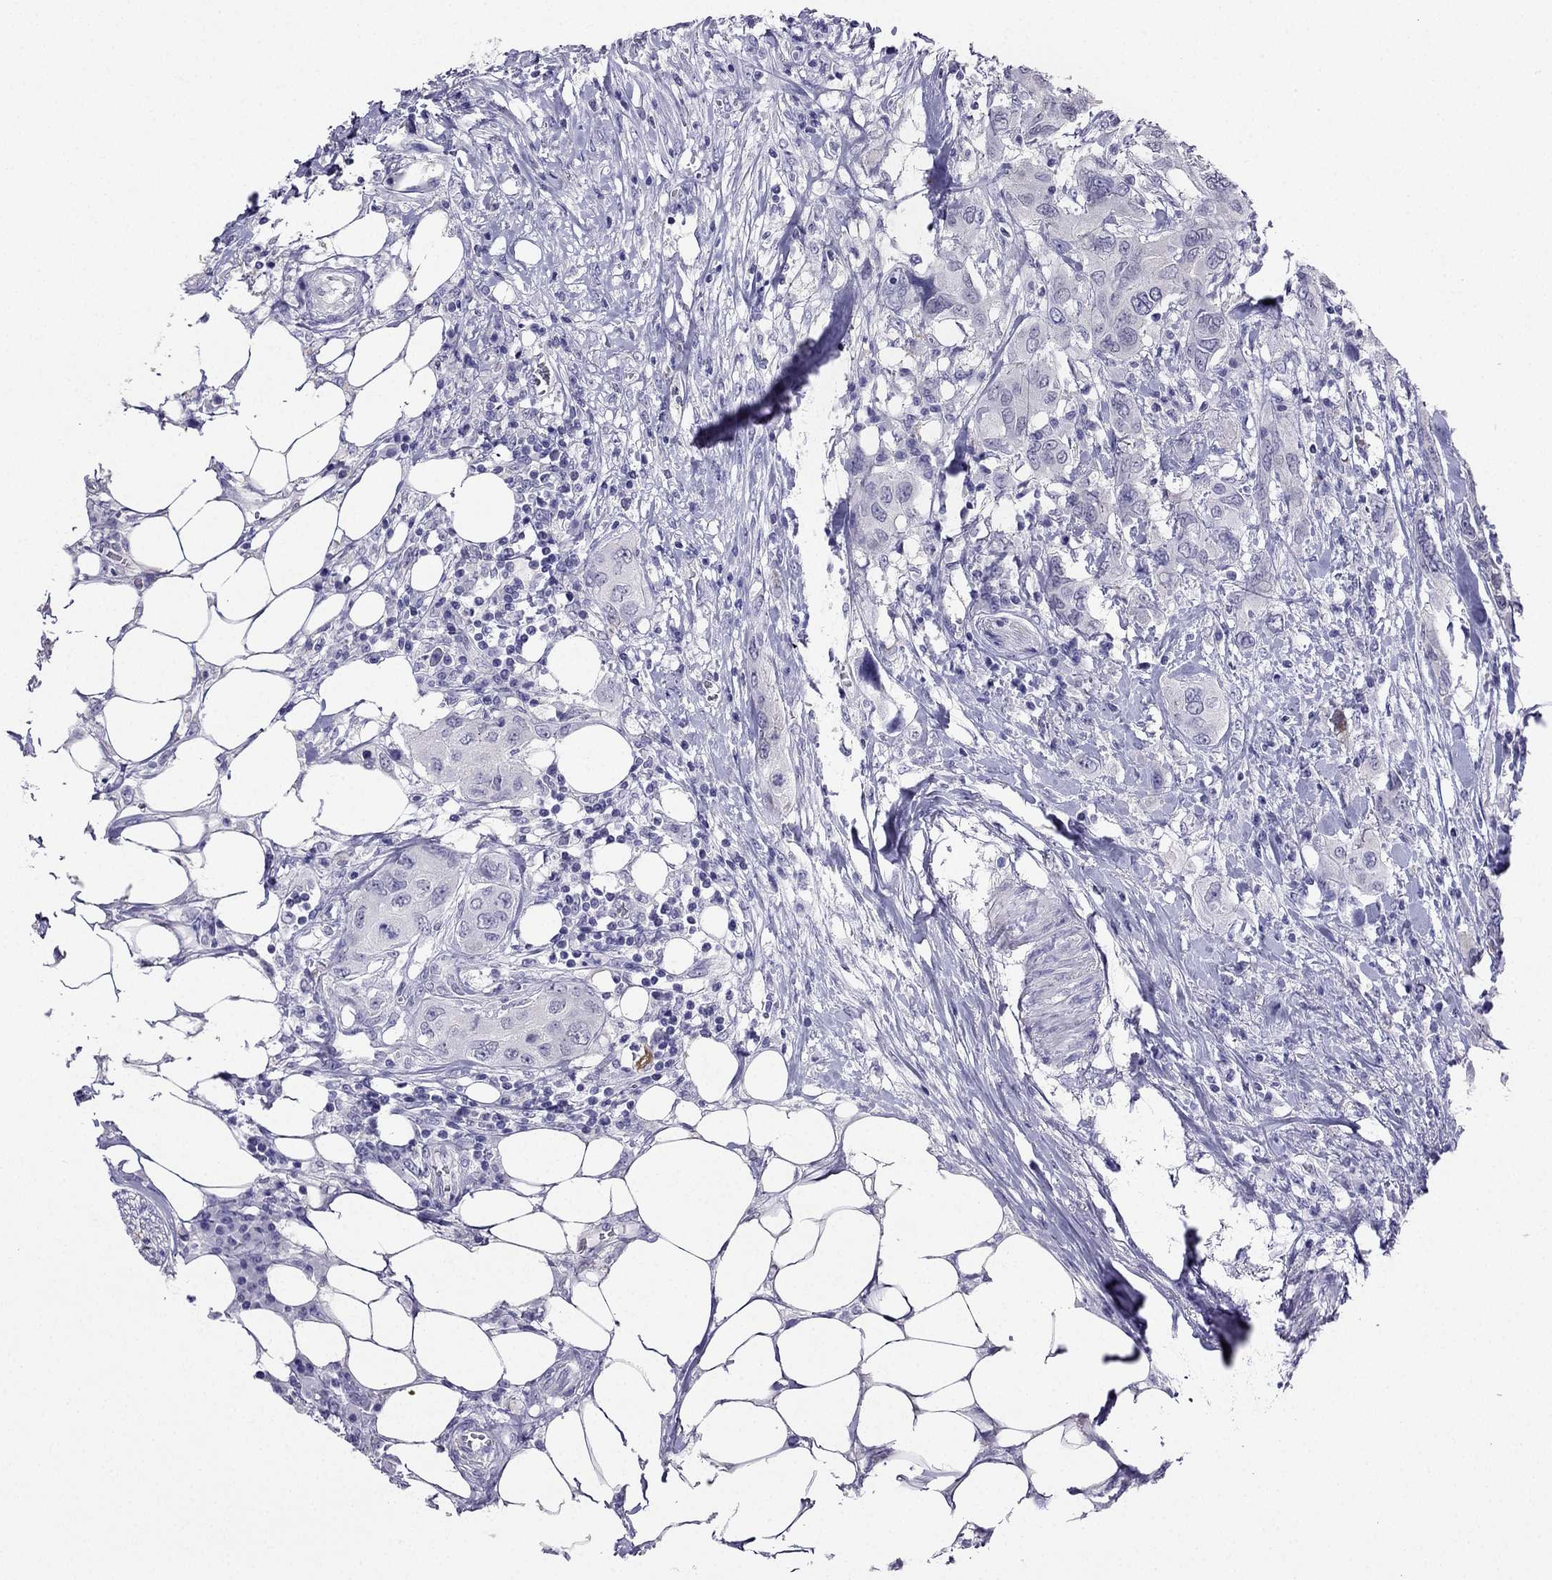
{"staining": {"intensity": "negative", "quantity": "none", "location": "none"}, "tissue": "urothelial cancer", "cell_type": "Tumor cells", "image_type": "cancer", "snomed": [{"axis": "morphology", "description": "Urothelial carcinoma, NOS"}, {"axis": "morphology", "description": "Urothelial carcinoma, High grade"}, {"axis": "topography", "description": "Urinary bladder"}], "caption": "DAB (3,3'-diaminobenzidine) immunohistochemical staining of human urothelial cancer shows no significant staining in tumor cells. (DAB (3,3'-diaminobenzidine) immunohistochemistry visualized using brightfield microscopy, high magnification).", "gene": "KCNJ10", "patient": {"sex": "male", "age": 63}}